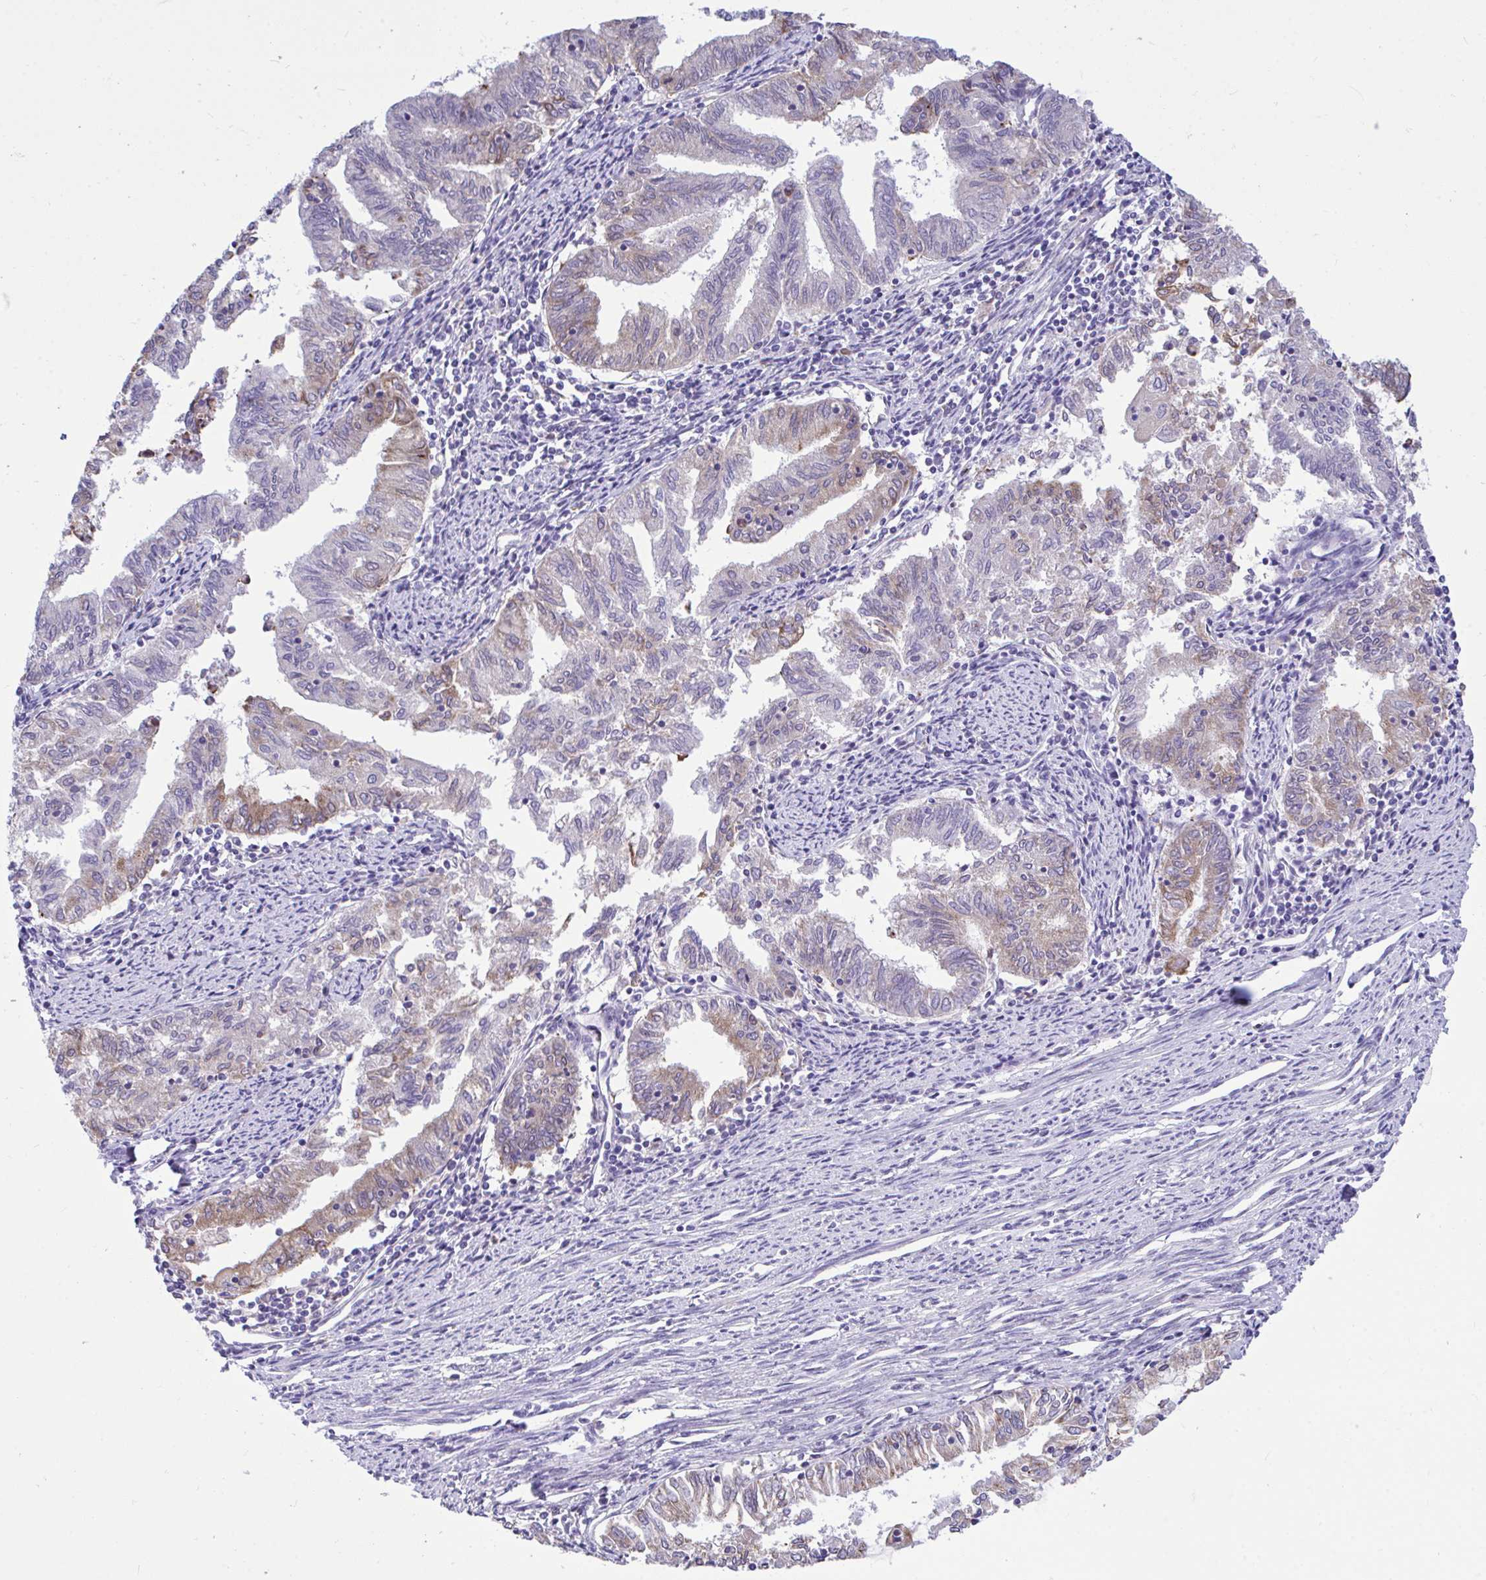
{"staining": {"intensity": "moderate", "quantity": "<25%", "location": "cytoplasmic/membranous"}, "tissue": "endometrial cancer", "cell_type": "Tumor cells", "image_type": "cancer", "snomed": [{"axis": "morphology", "description": "Adenocarcinoma, NOS"}, {"axis": "topography", "description": "Endometrium"}], "caption": "Endometrial cancer stained with a brown dye reveals moderate cytoplasmic/membranous positive staining in approximately <25% of tumor cells.", "gene": "PIGK", "patient": {"sex": "female", "age": 79}}